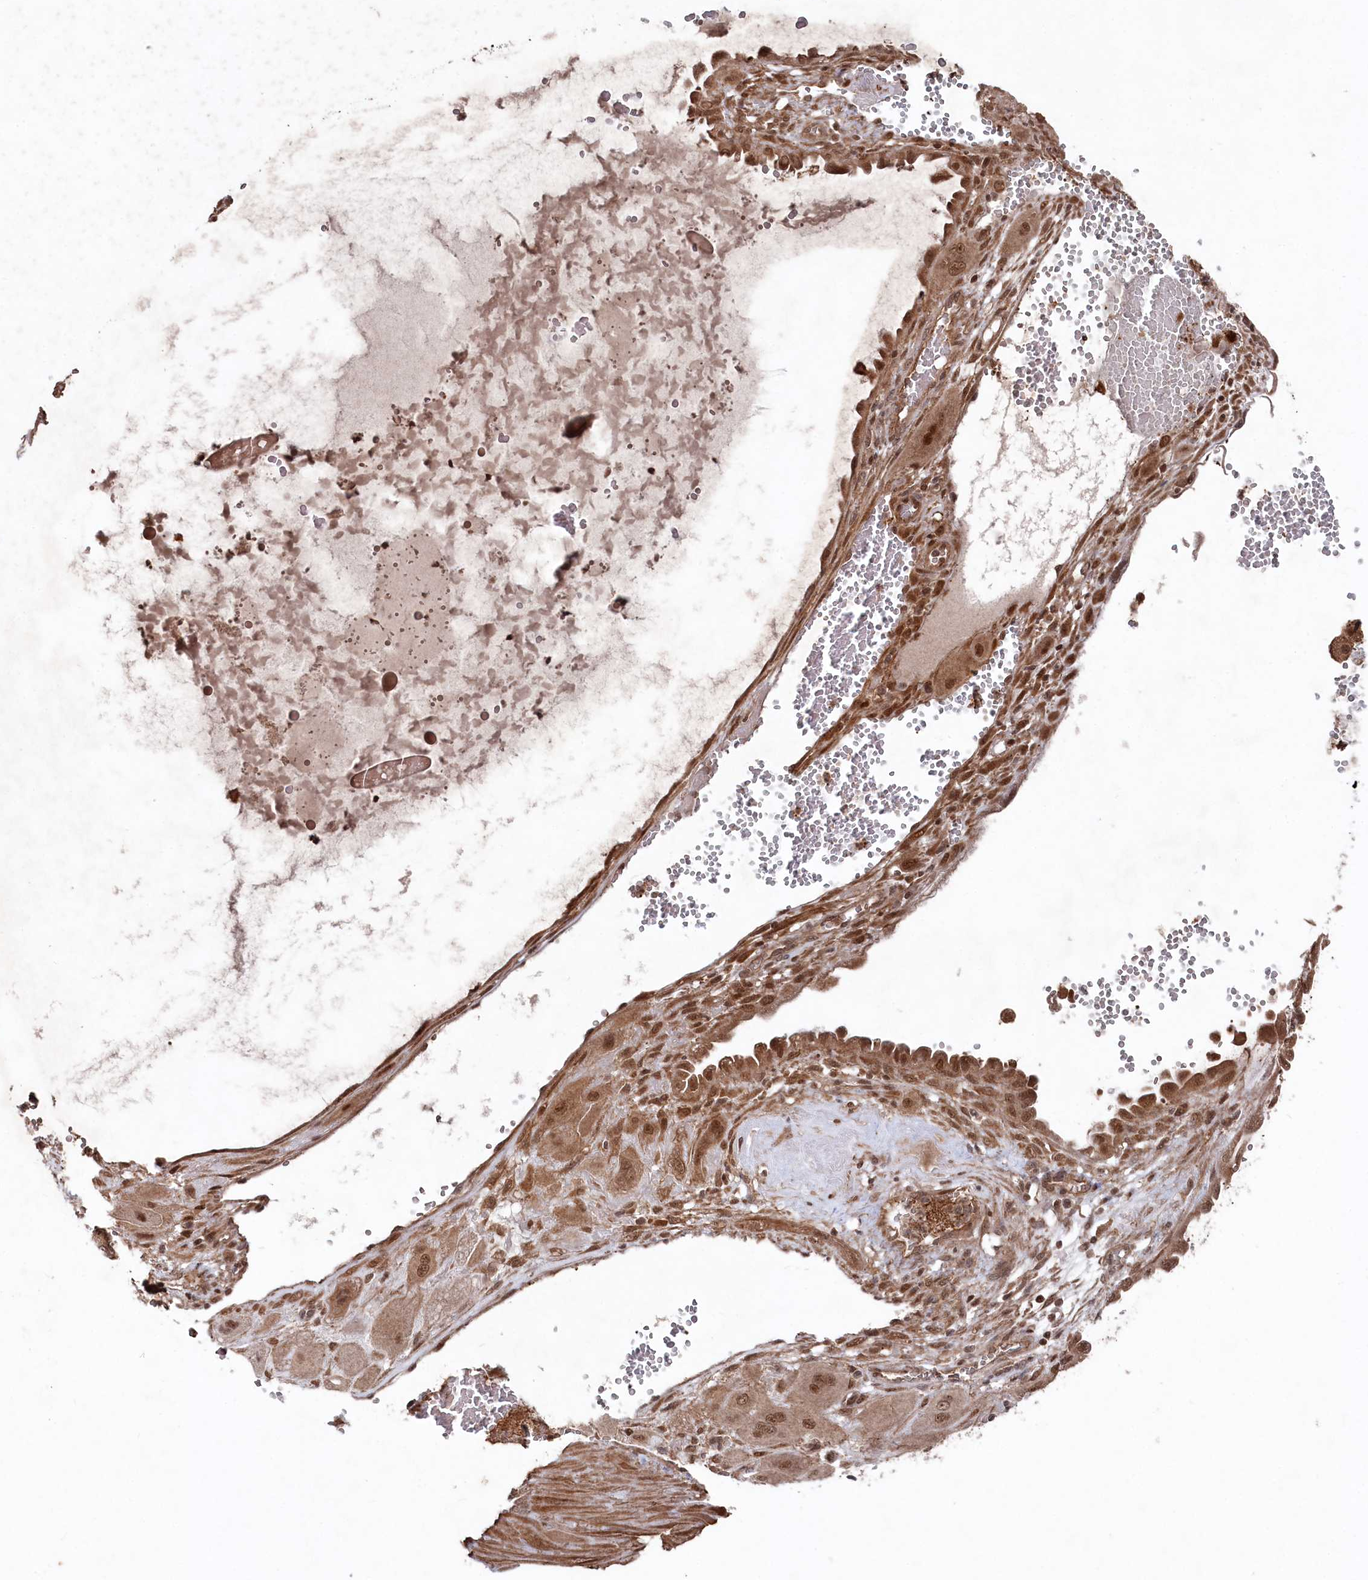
{"staining": {"intensity": "moderate", "quantity": ">75%", "location": "nuclear"}, "tissue": "cervical cancer", "cell_type": "Tumor cells", "image_type": "cancer", "snomed": [{"axis": "morphology", "description": "Squamous cell carcinoma, NOS"}, {"axis": "topography", "description": "Cervix"}], "caption": "Immunohistochemistry (IHC) (DAB (3,3'-diaminobenzidine)) staining of cervical cancer (squamous cell carcinoma) displays moderate nuclear protein expression in approximately >75% of tumor cells.", "gene": "BORCS7", "patient": {"sex": "female", "age": 34}}